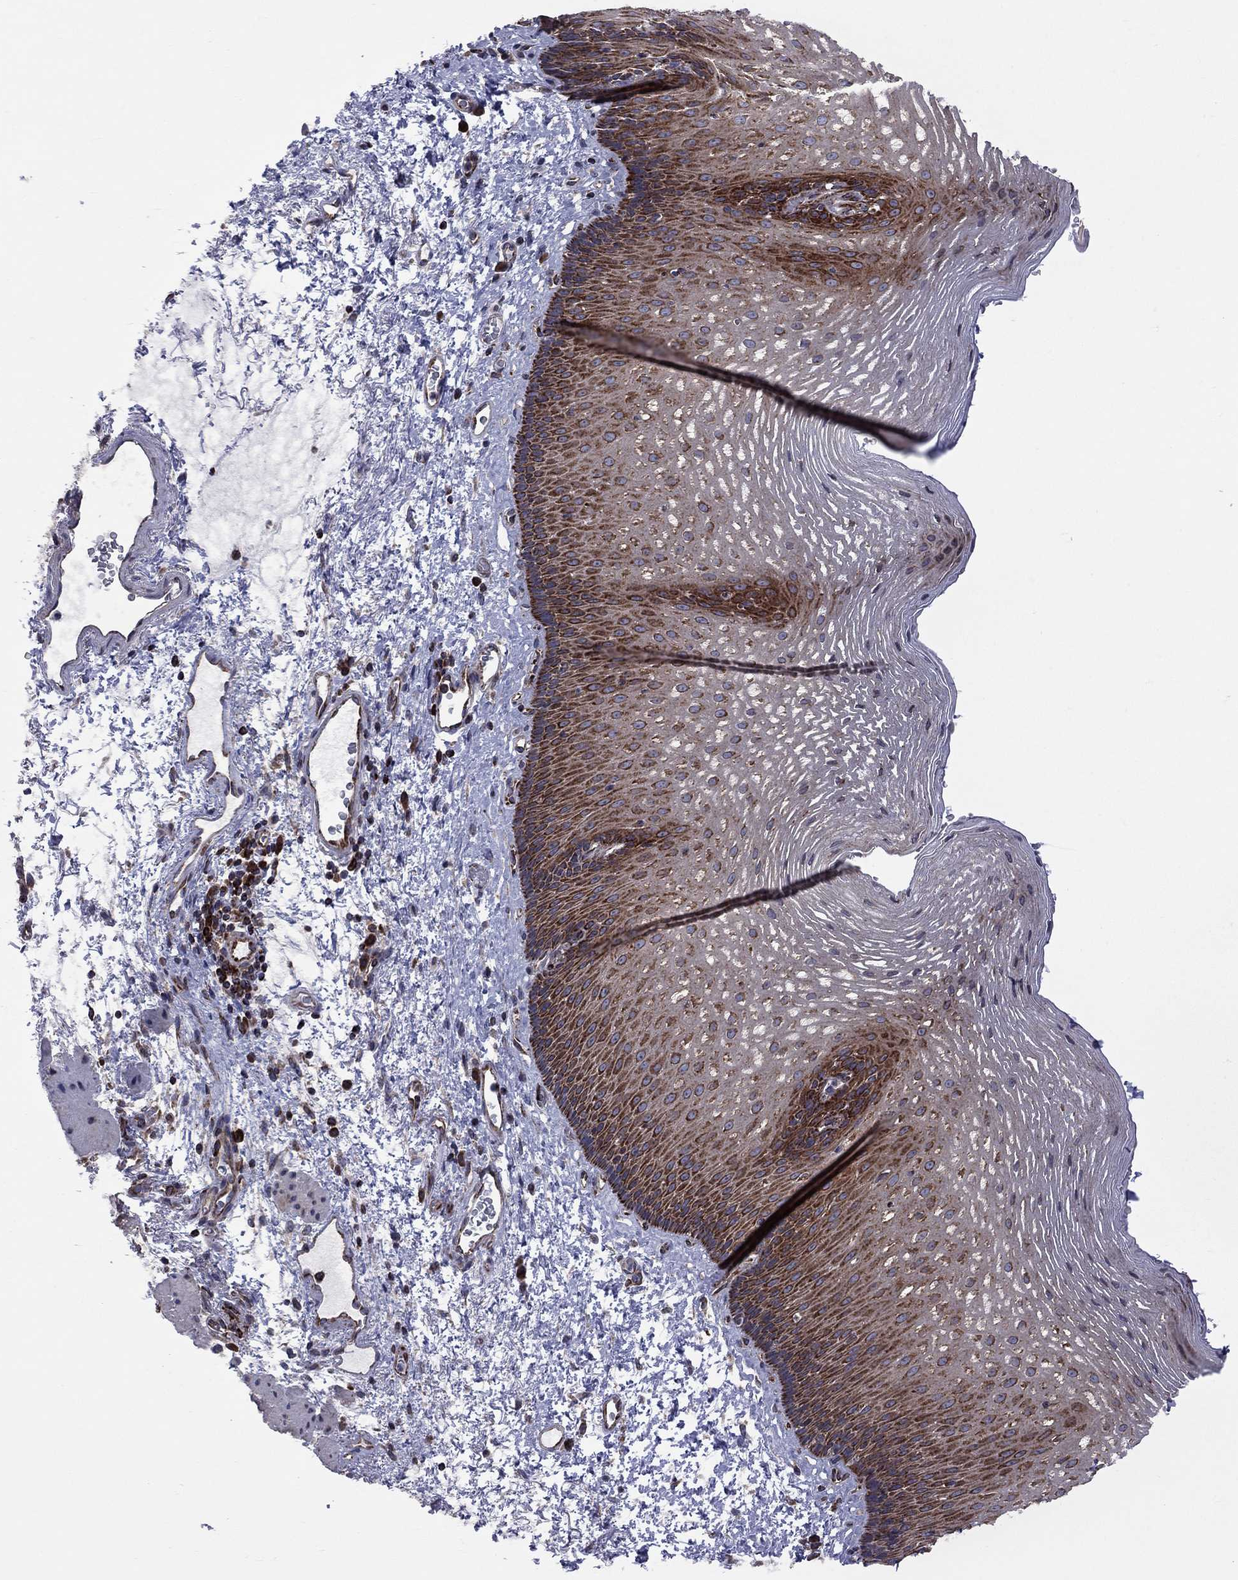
{"staining": {"intensity": "strong", "quantity": ">75%", "location": "cytoplasmic/membranous"}, "tissue": "esophagus", "cell_type": "Squamous epithelial cells", "image_type": "normal", "snomed": [{"axis": "morphology", "description": "Normal tissue, NOS"}, {"axis": "topography", "description": "Esophagus"}], "caption": "The micrograph reveals staining of unremarkable esophagus, revealing strong cytoplasmic/membranous protein expression (brown color) within squamous epithelial cells.", "gene": "CLPTM1", "patient": {"sex": "male", "age": 76}}